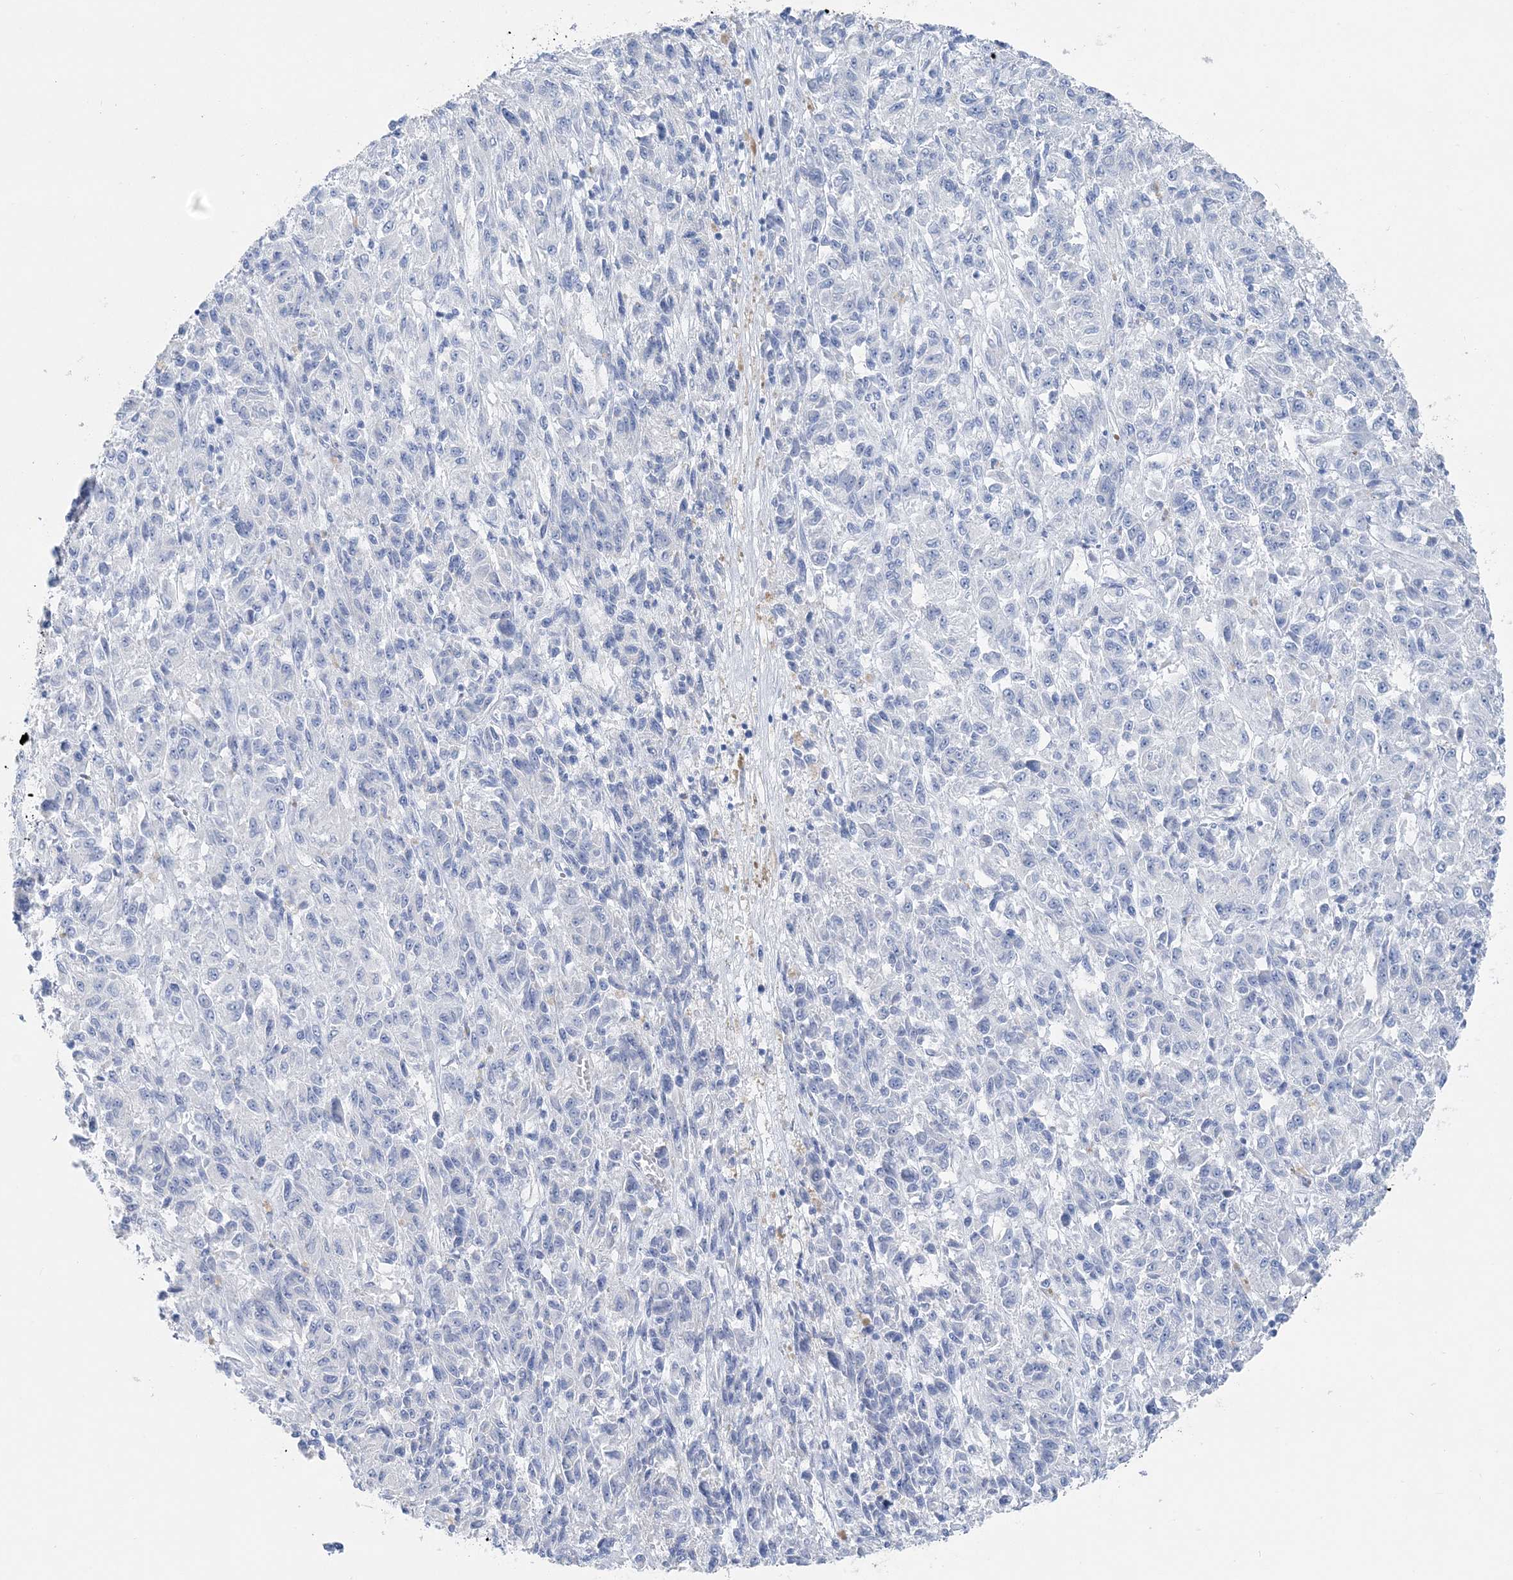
{"staining": {"intensity": "negative", "quantity": "none", "location": "none"}, "tissue": "melanoma", "cell_type": "Tumor cells", "image_type": "cancer", "snomed": [{"axis": "morphology", "description": "Malignant melanoma, Metastatic site"}, {"axis": "topography", "description": "Lung"}], "caption": "An IHC micrograph of malignant melanoma (metastatic site) is shown. There is no staining in tumor cells of malignant melanoma (metastatic site). (DAB immunohistochemistry visualized using brightfield microscopy, high magnification).", "gene": "TSPYL6", "patient": {"sex": "male", "age": 64}}